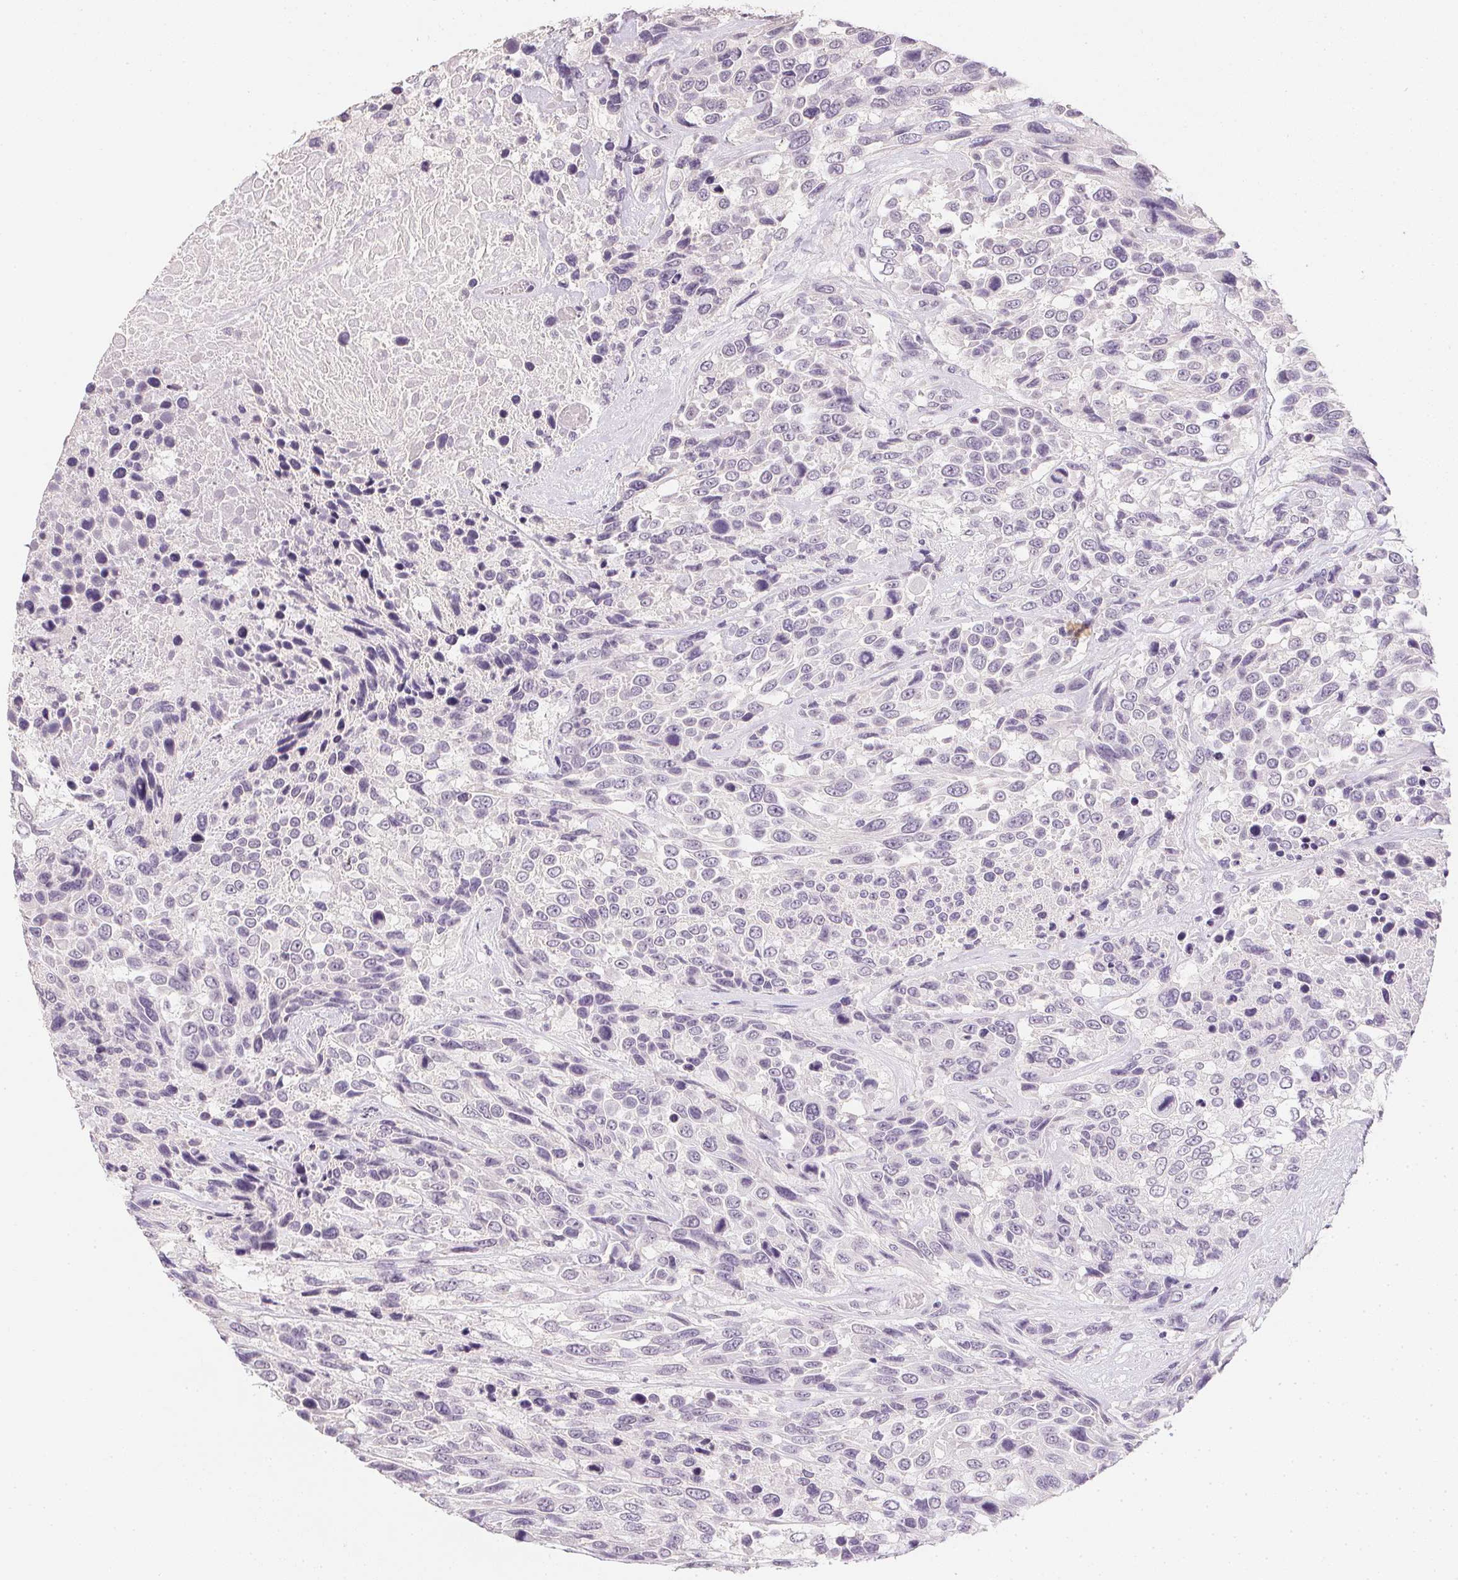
{"staining": {"intensity": "negative", "quantity": "none", "location": "none"}, "tissue": "urothelial cancer", "cell_type": "Tumor cells", "image_type": "cancer", "snomed": [{"axis": "morphology", "description": "Urothelial carcinoma, High grade"}, {"axis": "topography", "description": "Urinary bladder"}], "caption": "An image of human urothelial cancer is negative for staining in tumor cells.", "gene": "PPY", "patient": {"sex": "female", "age": 70}}